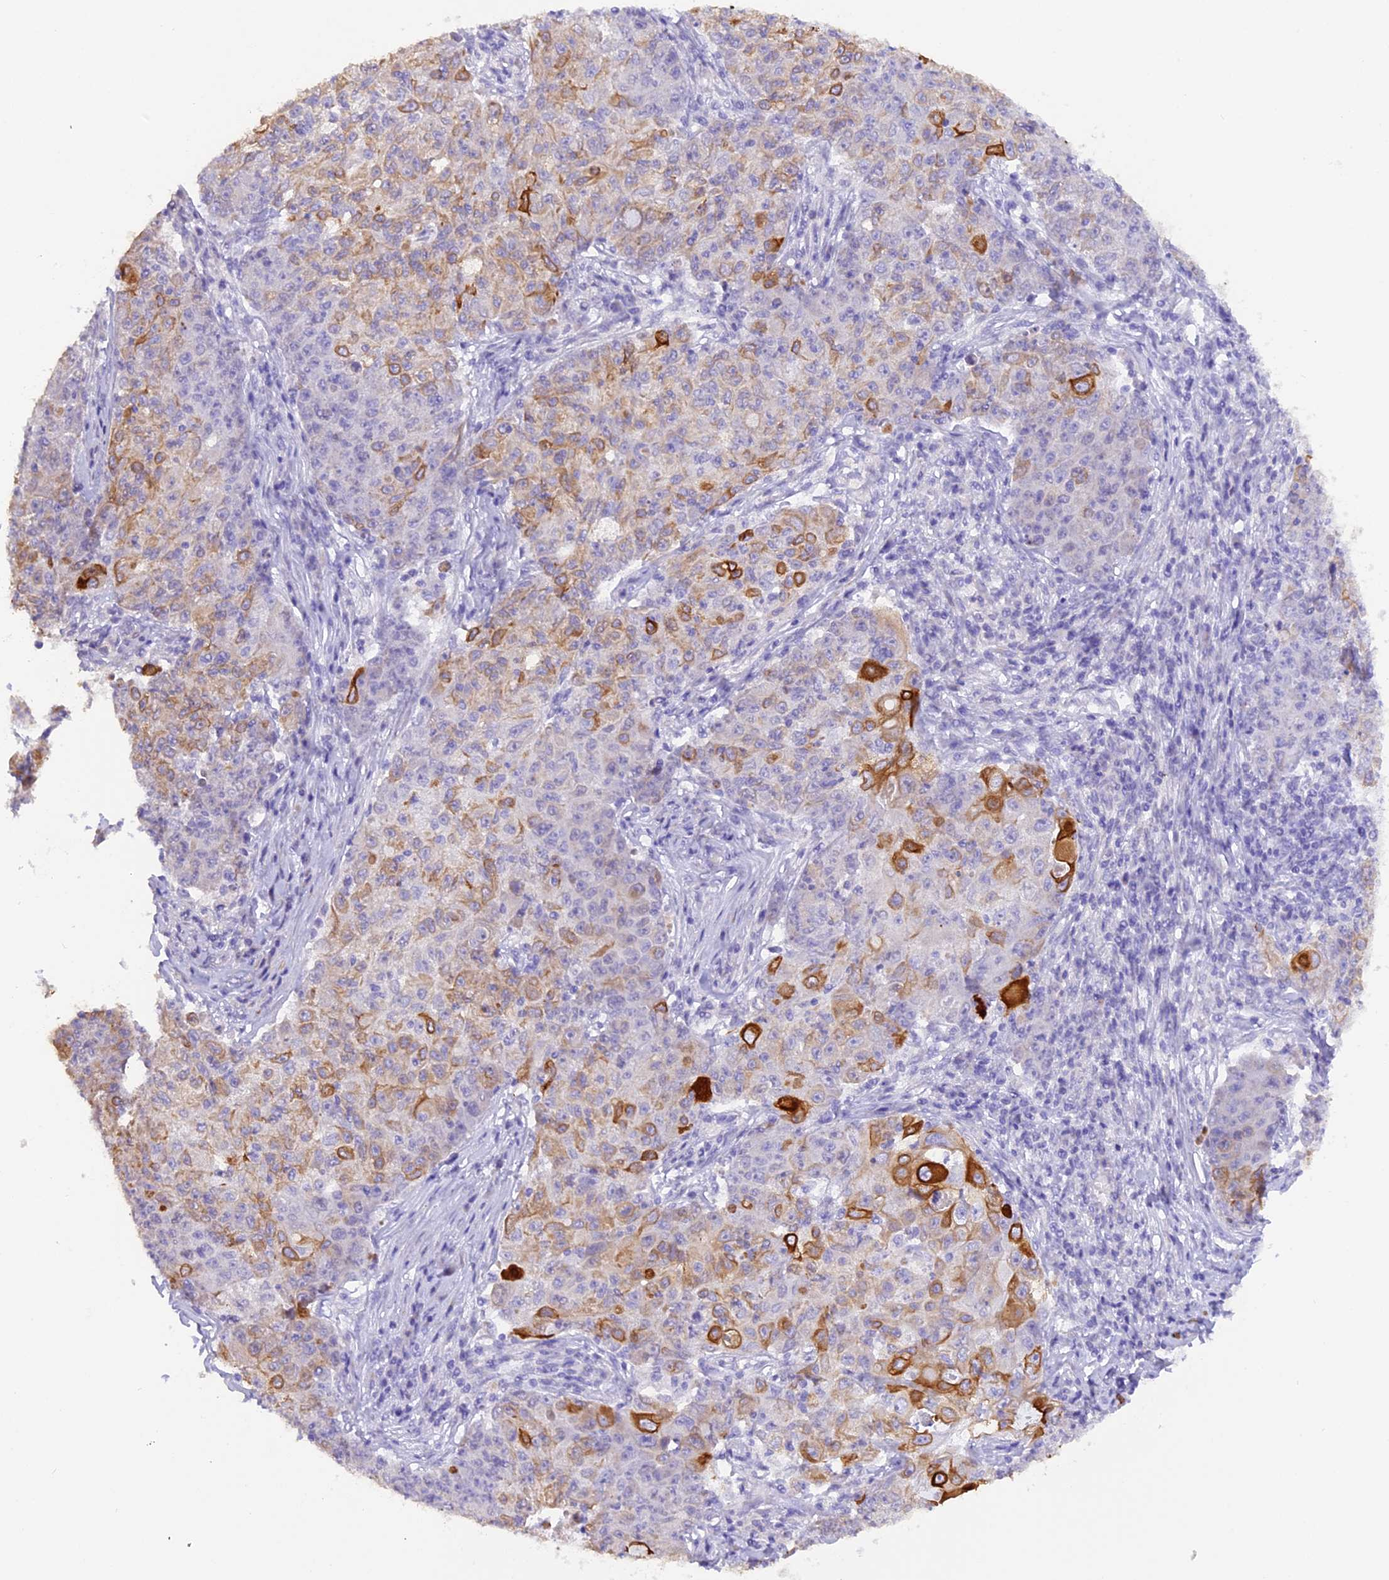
{"staining": {"intensity": "strong", "quantity": "<25%", "location": "cytoplasmic/membranous"}, "tissue": "ovarian cancer", "cell_type": "Tumor cells", "image_type": "cancer", "snomed": [{"axis": "morphology", "description": "Carcinoma, endometroid"}, {"axis": "topography", "description": "Ovary"}], "caption": "Immunohistochemical staining of human ovarian cancer exhibits strong cytoplasmic/membranous protein positivity in approximately <25% of tumor cells.", "gene": "PKIA", "patient": {"sex": "female", "age": 42}}